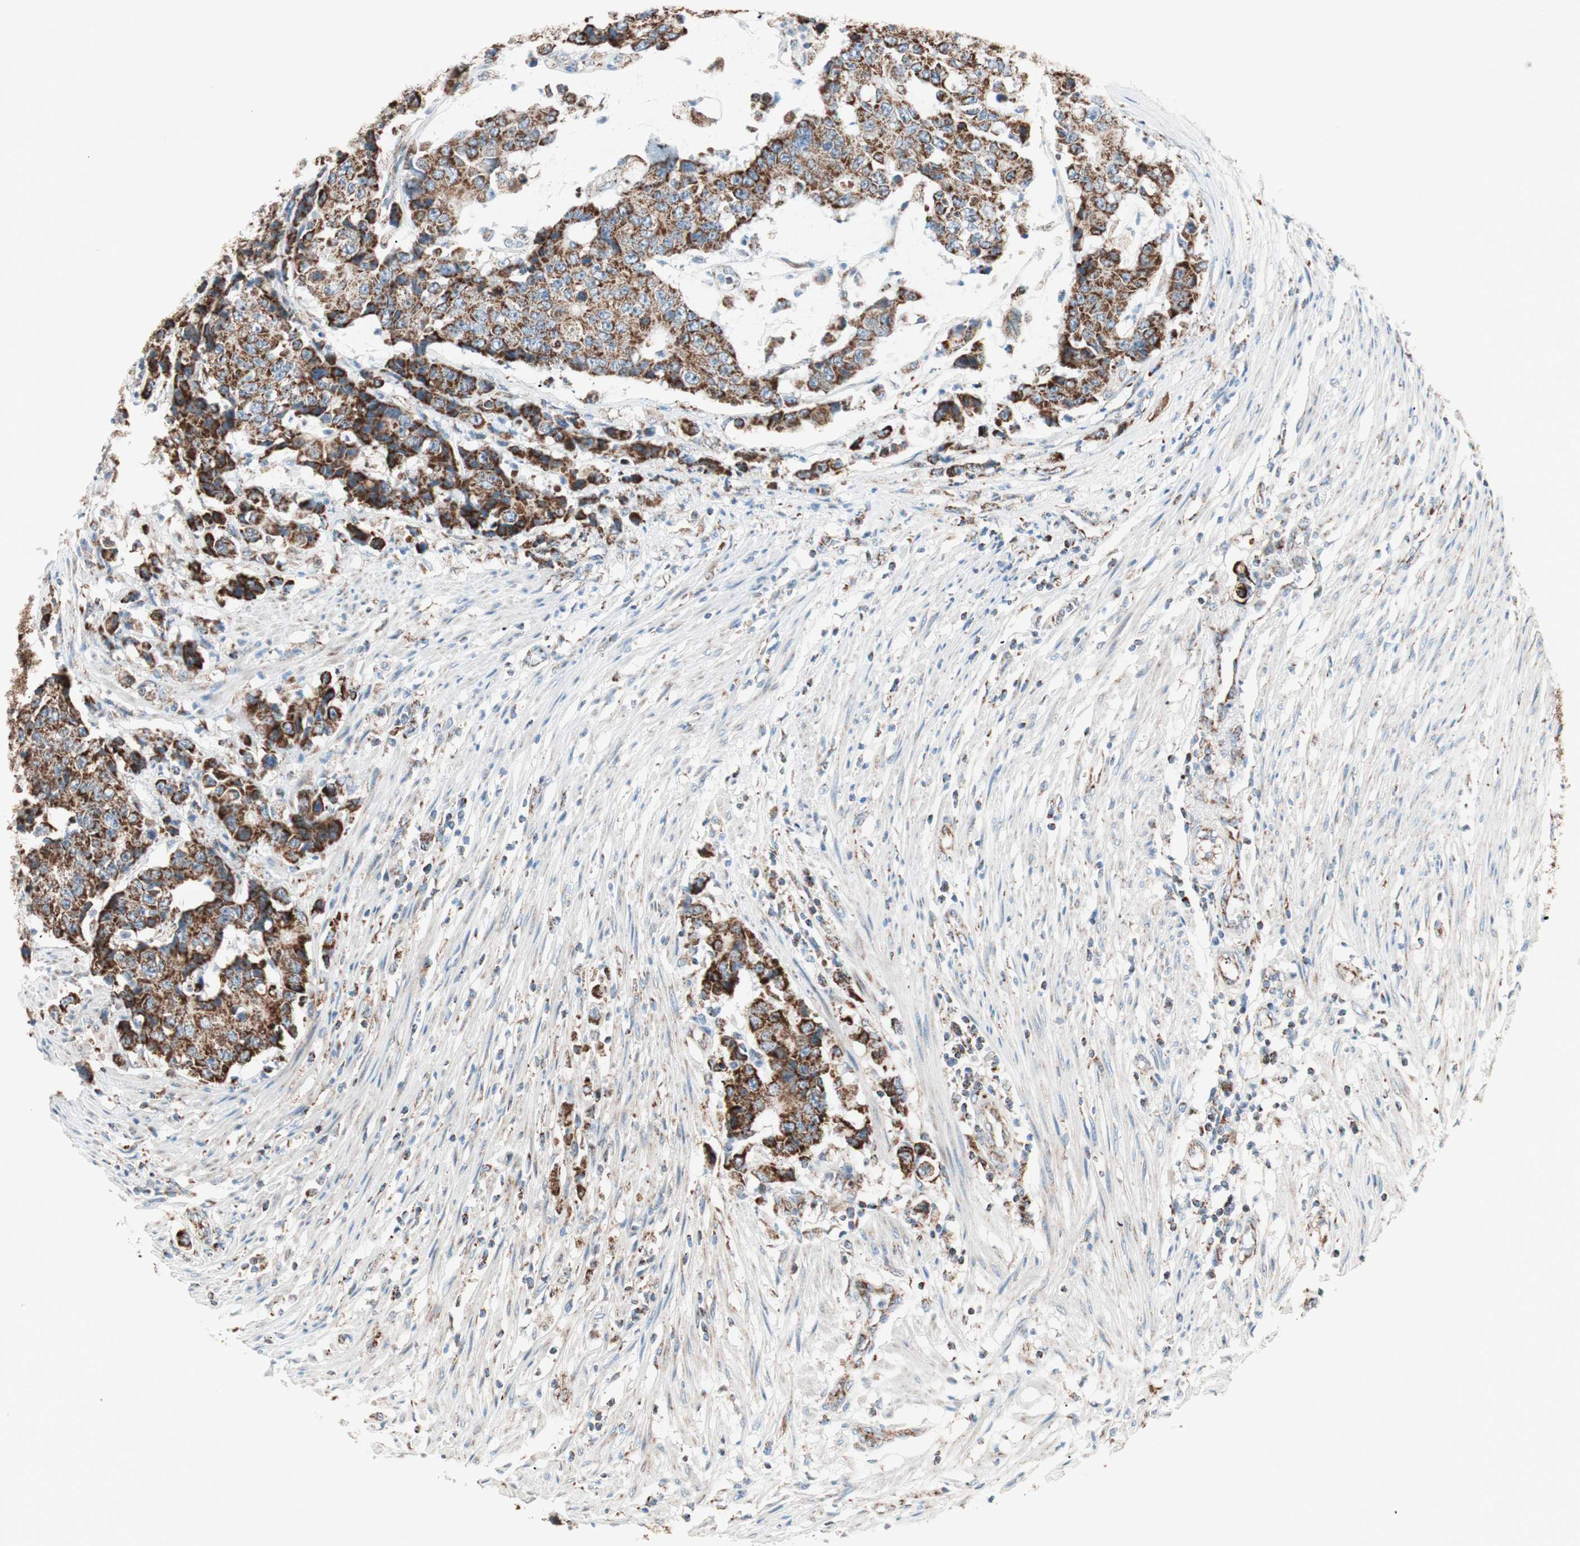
{"staining": {"intensity": "strong", "quantity": ">75%", "location": "cytoplasmic/membranous"}, "tissue": "colorectal cancer", "cell_type": "Tumor cells", "image_type": "cancer", "snomed": [{"axis": "morphology", "description": "Adenocarcinoma, NOS"}, {"axis": "topography", "description": "Colon"}], "caption": "Colorectal cancer was stained to show a protein in brown. There is high levels of strong cytoplasmic/membranous positivity in approximately >75% of tumor cells. Immunohistochemistry stains the protein in brown and the nuclei are stained blue.", "gene": "TOMM22", "patient": {"sex": "female", "age": 86}}